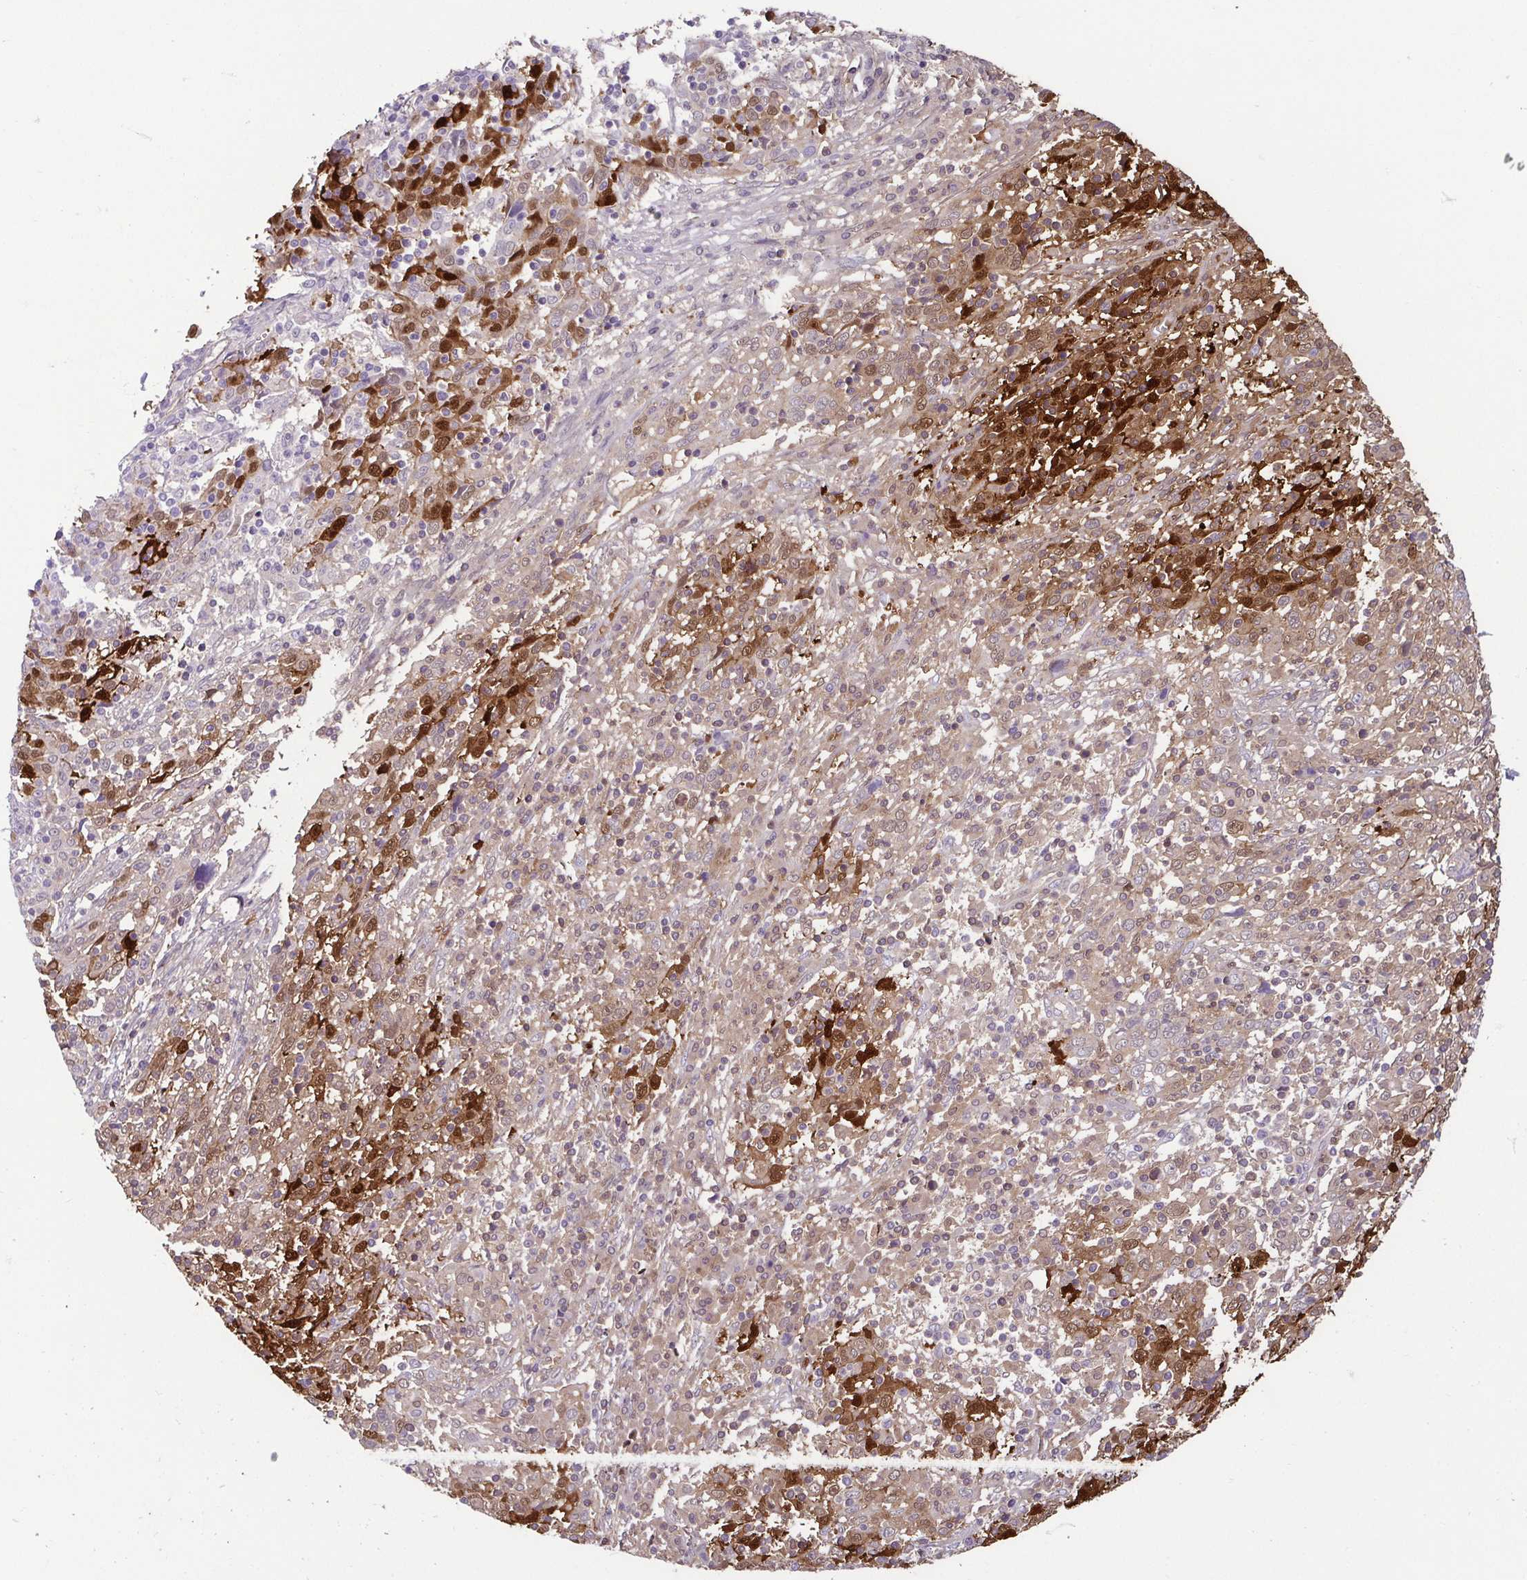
{"staining": {"intensity": "strong", "quantity": "<25%", "location": "cytoplasmic/membranous,nuclear"}, "tissue": "cervical cancer", "cell_type": "Tumor cells", "image_type": "cancer", "snomed": [{"axis": "morphology", "description": "Squamous cell carcinoma, NOS"}, {"axis": "topography", "description": "Cervix"}], "caption": "A high-resolution micrograph shows IHC staining of cervical squamous cell carcinoma, which reveals strong cytoplasmic/membranous and nuclear expression in approximately <25% of tumor cells.", "gene": "CASP14", "patient": {"sex": "female", "age": 46}}